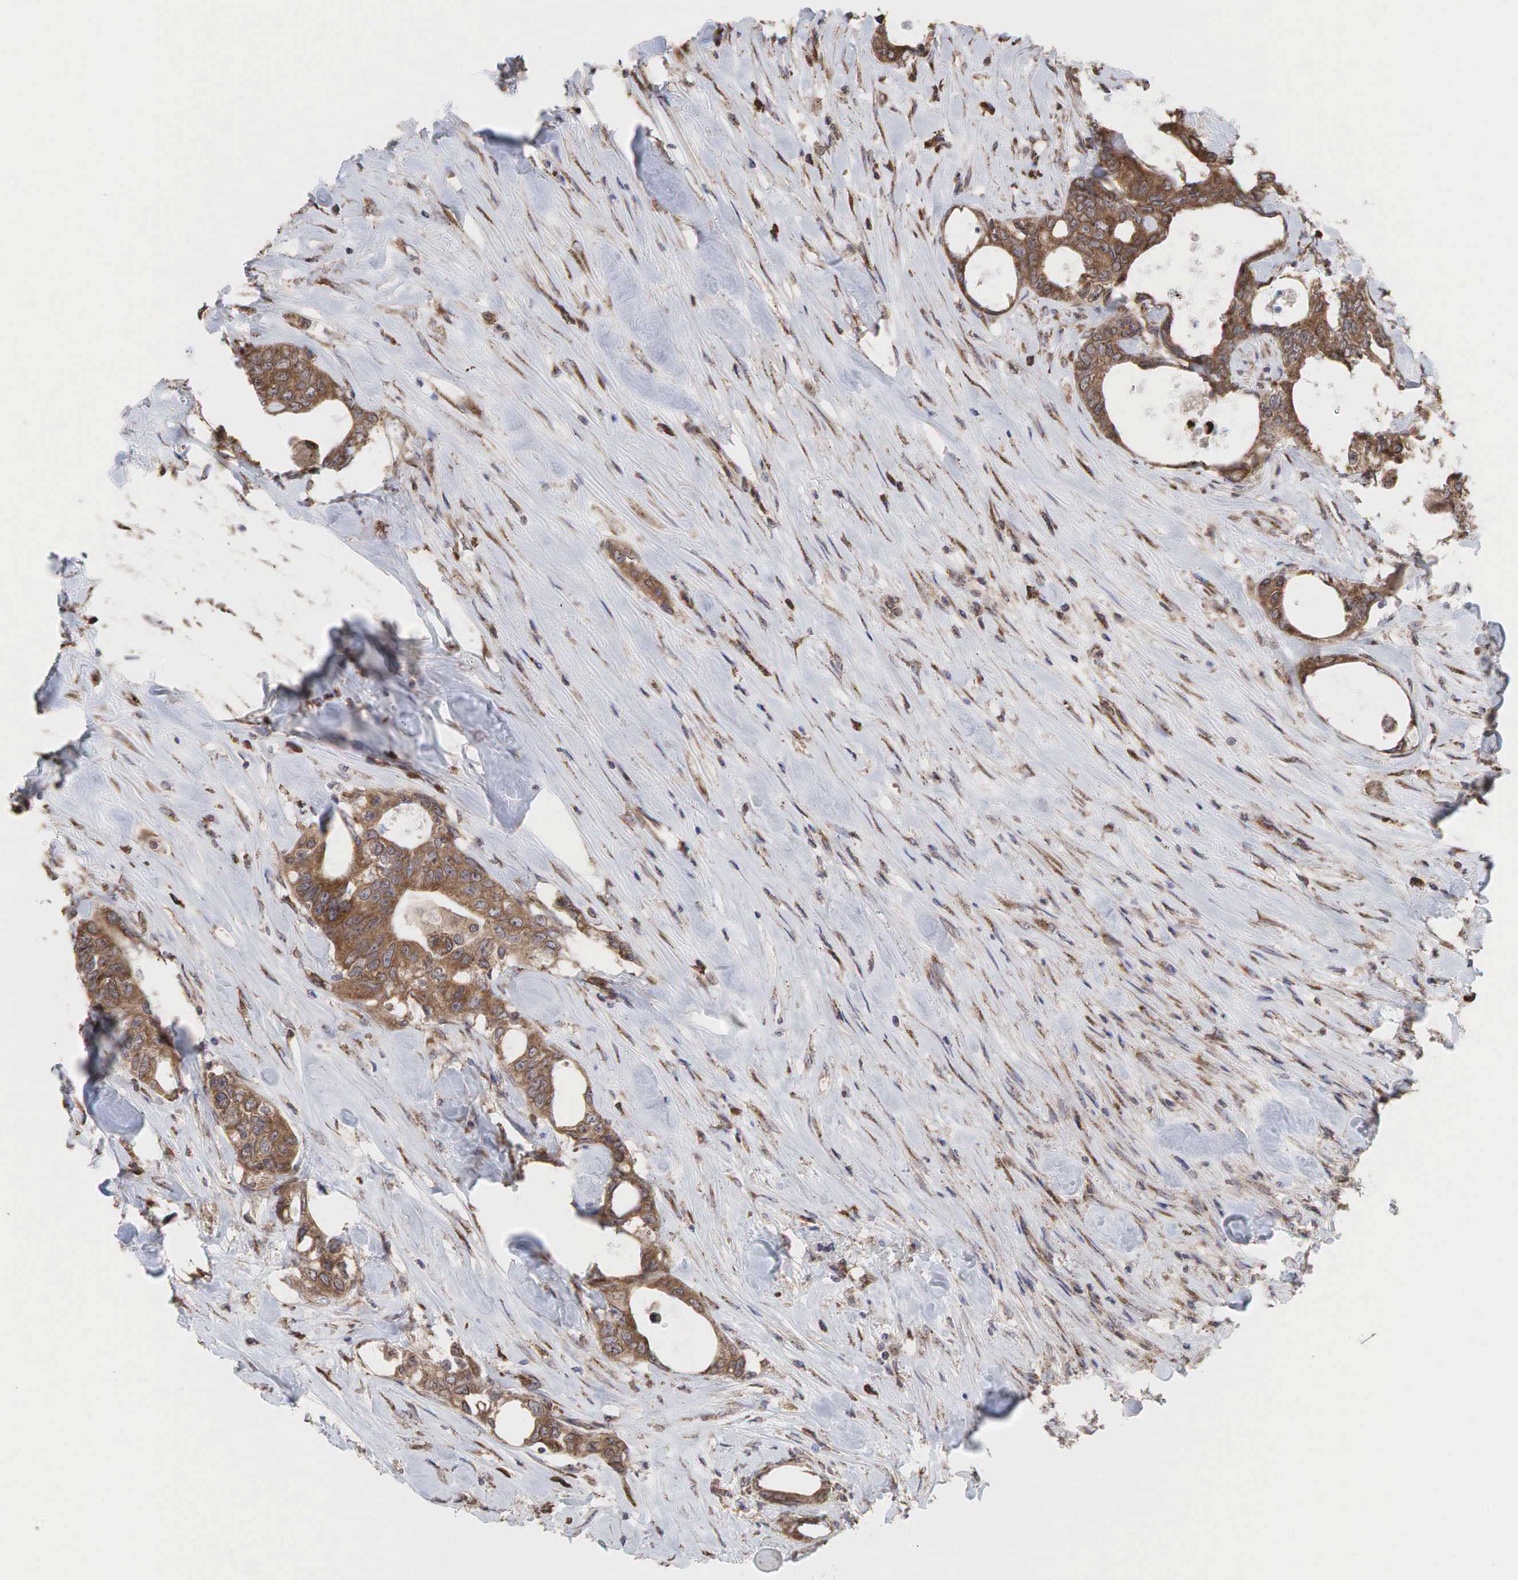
{"staining": {"intensity": "moderate", "quantity": ">75%", "location": "cytoplasmic/membranous"}, "tissue": "colorectal cancer", "cell_type": "Tumor cells", "image_type": "cancer", "snomed": [{"axis": "morphology", "description": "Adenocarcinoma, NOS"}, {"axis": "topography", "description": "Rectum"}], "caption": "Immunohistochemical staining of human colorectal cancer reveals medium levels of moderate cytoplasmic/membranous positivity in approximately >75% of tumor cells. The staining was performed using DAB to visualize the protein expression in brown, while the nuclei were stained in blue with hematoxylin (Magnification: 20x).", "gene": "PABPC5", "patient": {"sex": "female", "age": 57}}